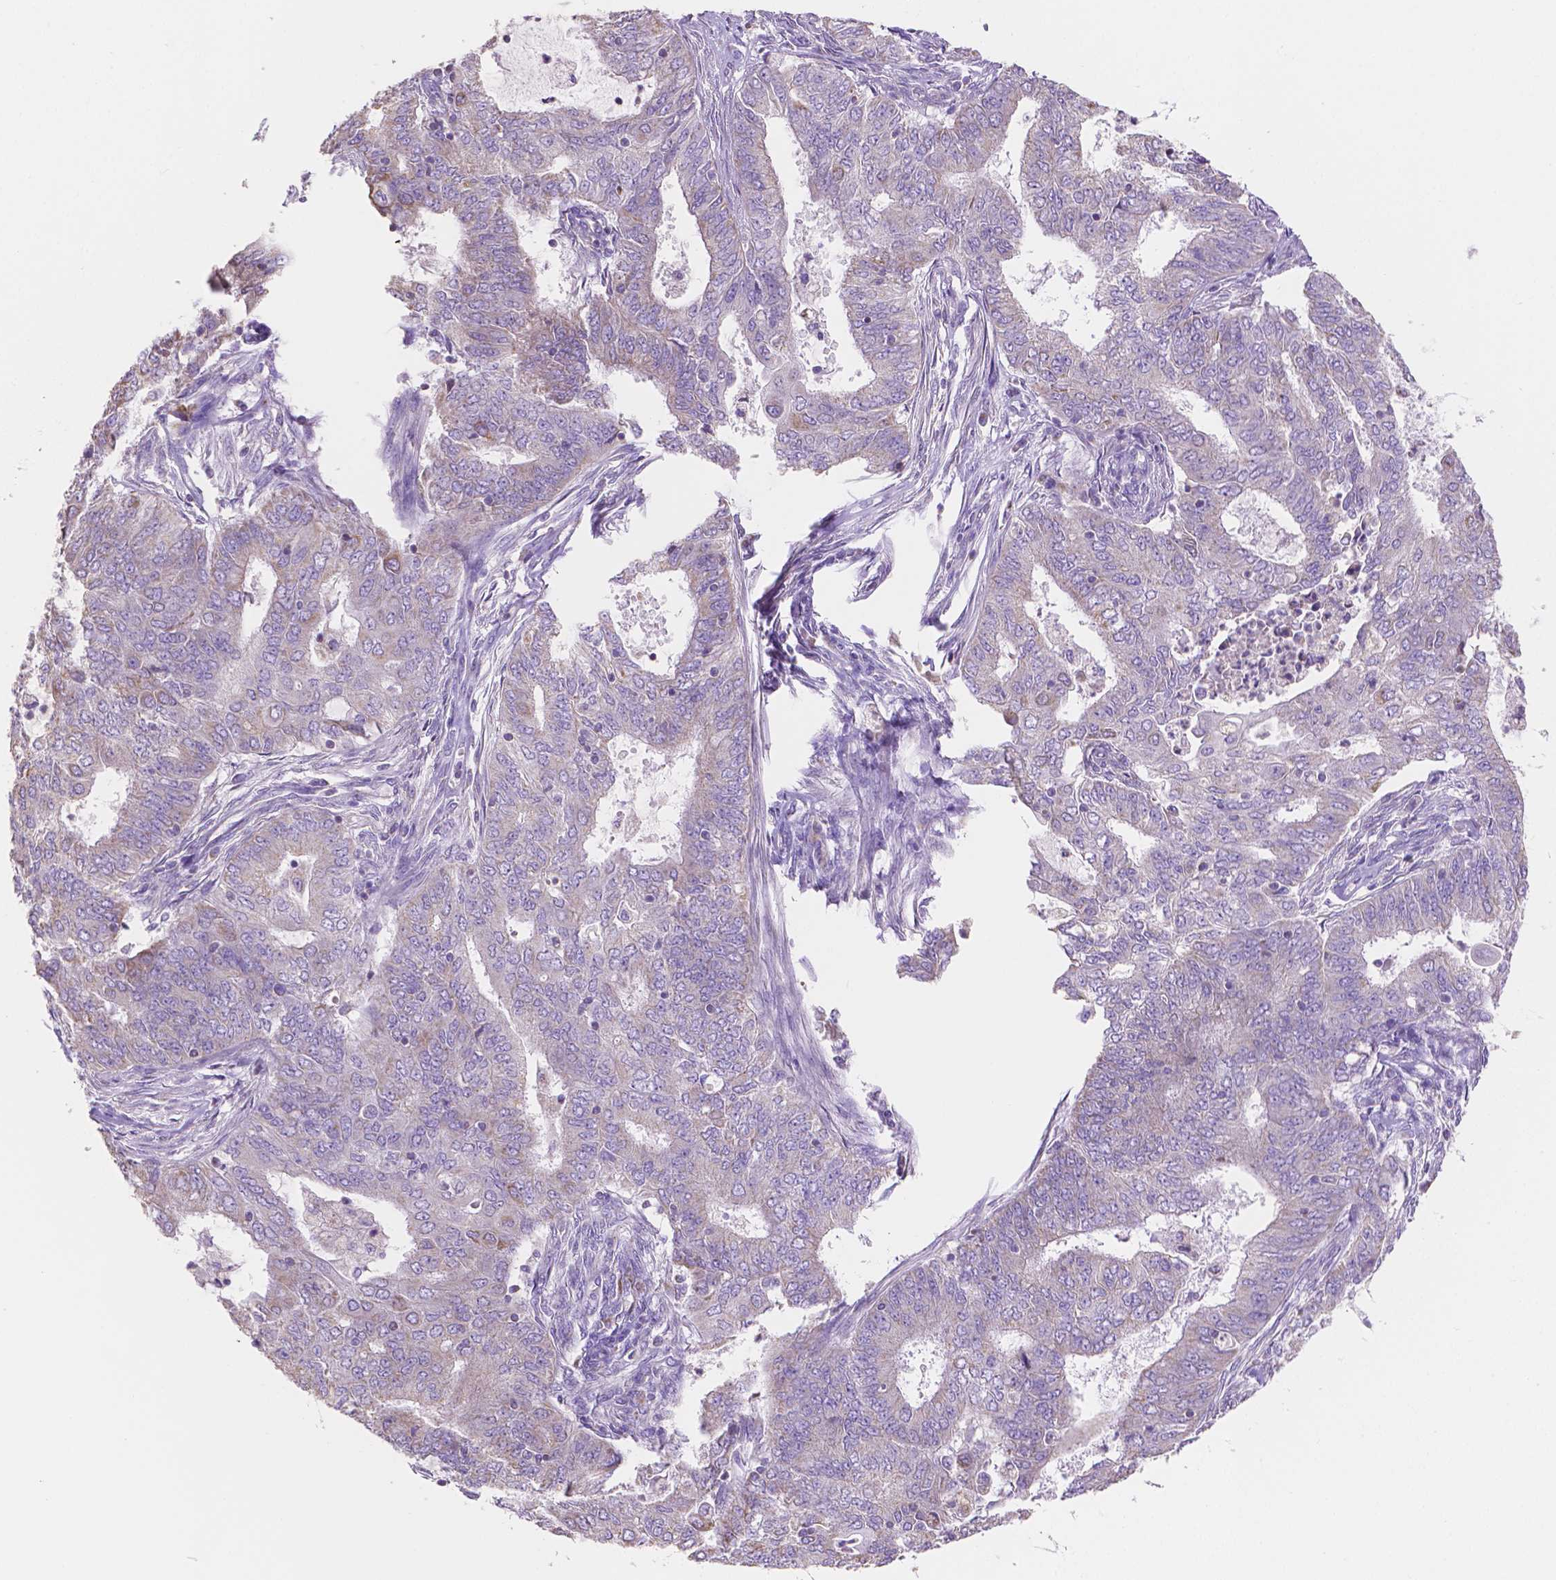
{"staining": {"intensity": "negative", "quantity": "none", "location": "none"}, "tissue": "endometrial cancer", "cell_type": "Tumor cells", "image_type": "cancer", "snomed": [{"axis": "morphology", "description": "Adenocarcinoma, NOS"}, {"axis": "topography", "description": "Endometrium"}], "caption": "A histopathology image of endometrial cancer stained for a protein demonstrates no brown staining in tumor cells.", "gene": "TMEM130", "patient": {"sex": "female", "age": 62}}